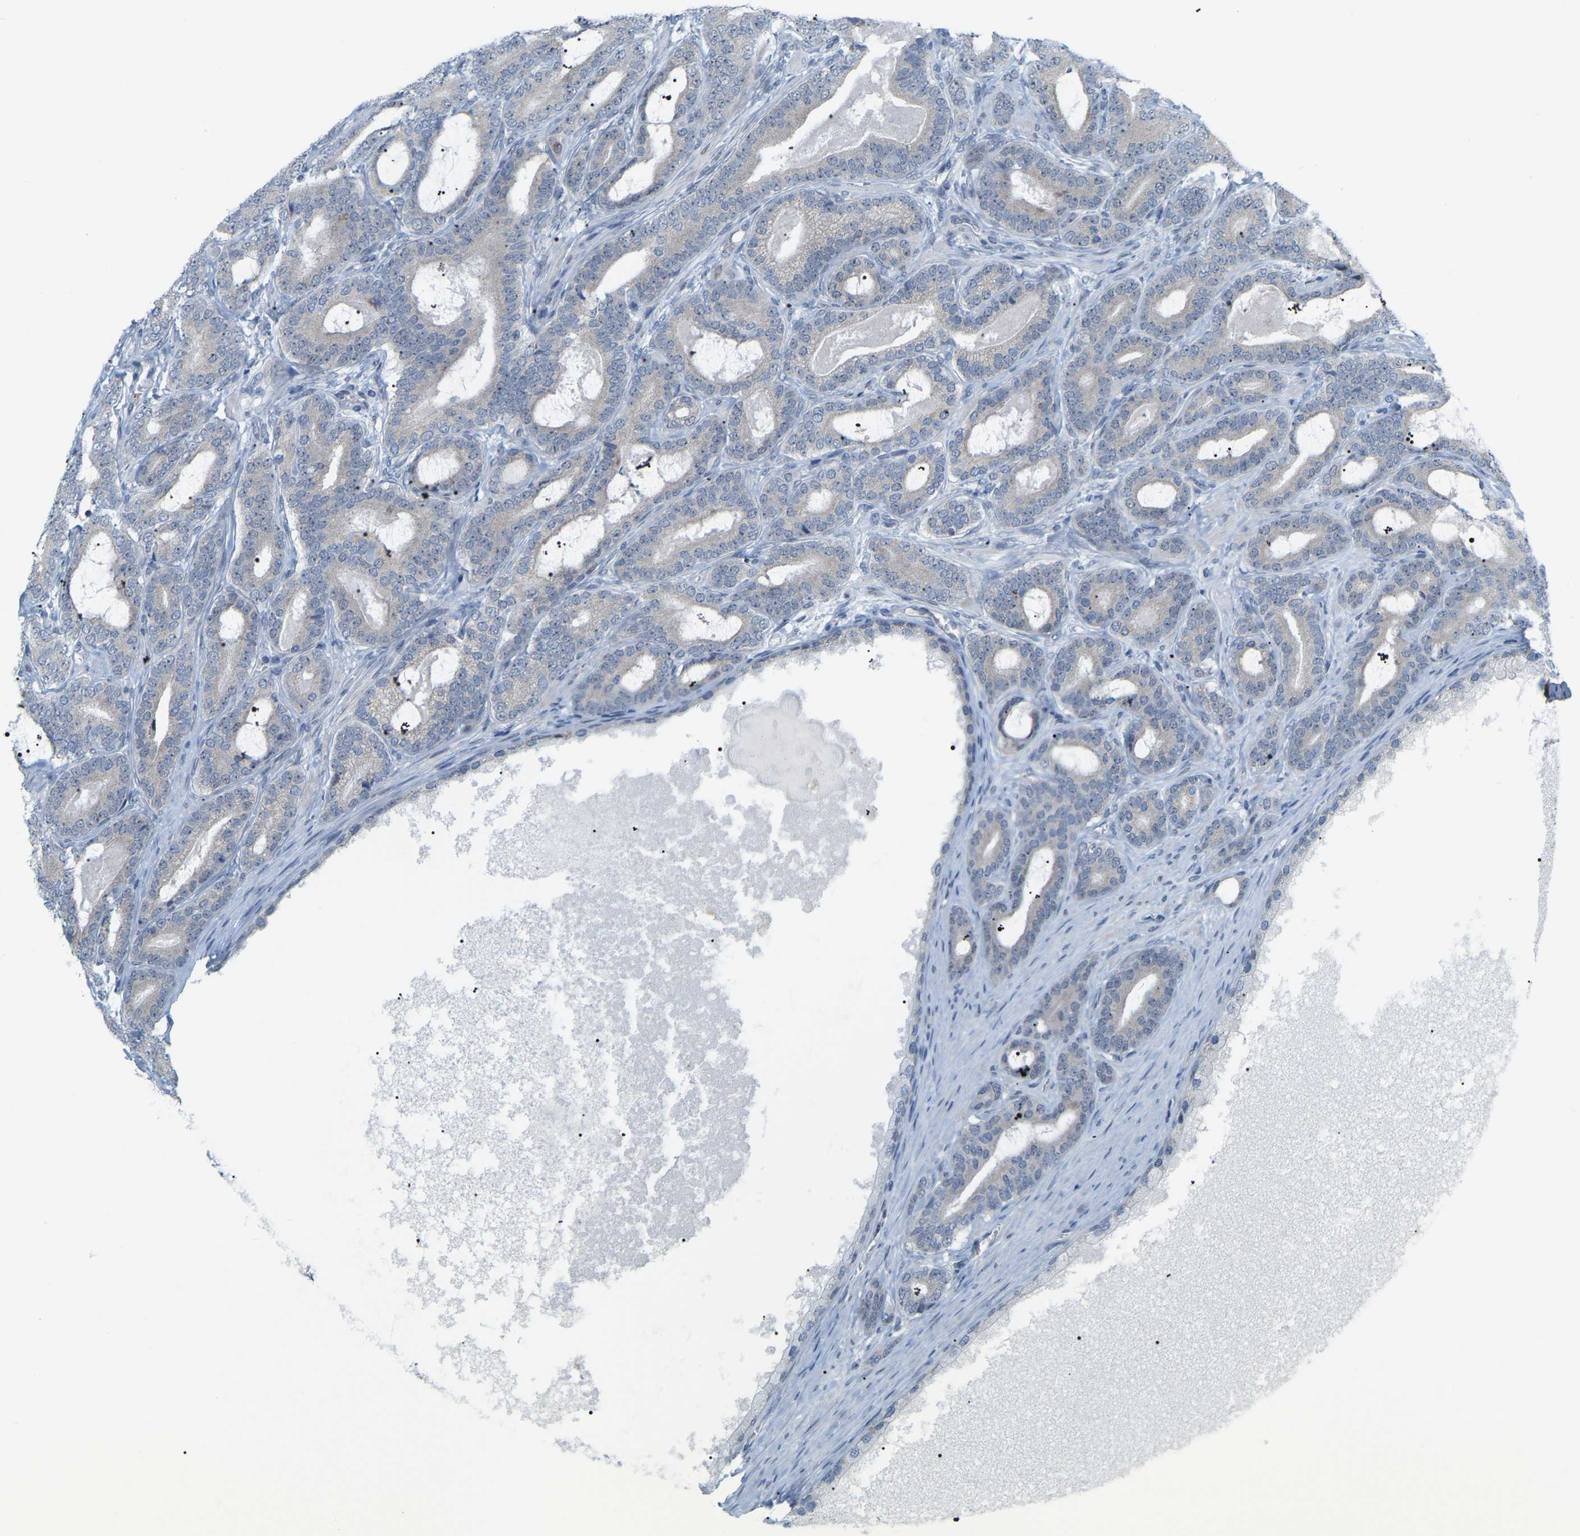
{"staining": {"intensity": "negative", "quantity": "none", "location": "none"}, "tissue": "prostate cancer", "cell_type": "Tumor cells", "image_type": "cancer", "snomed": [{"axis": "morphology", "description": "Adenocarcinoma, High grade"}, {"axis": "topography", "description": "Prostate"}], "caption": "High power microscopy histopathology image of an IHC image of prostate cancer (high-grade adenocarcinoma), revealing no significant positivity in tumor cells. Nuclei are stained in blue.", "gene": "CROT", "patient": {"sex": "male", "age": 60}}